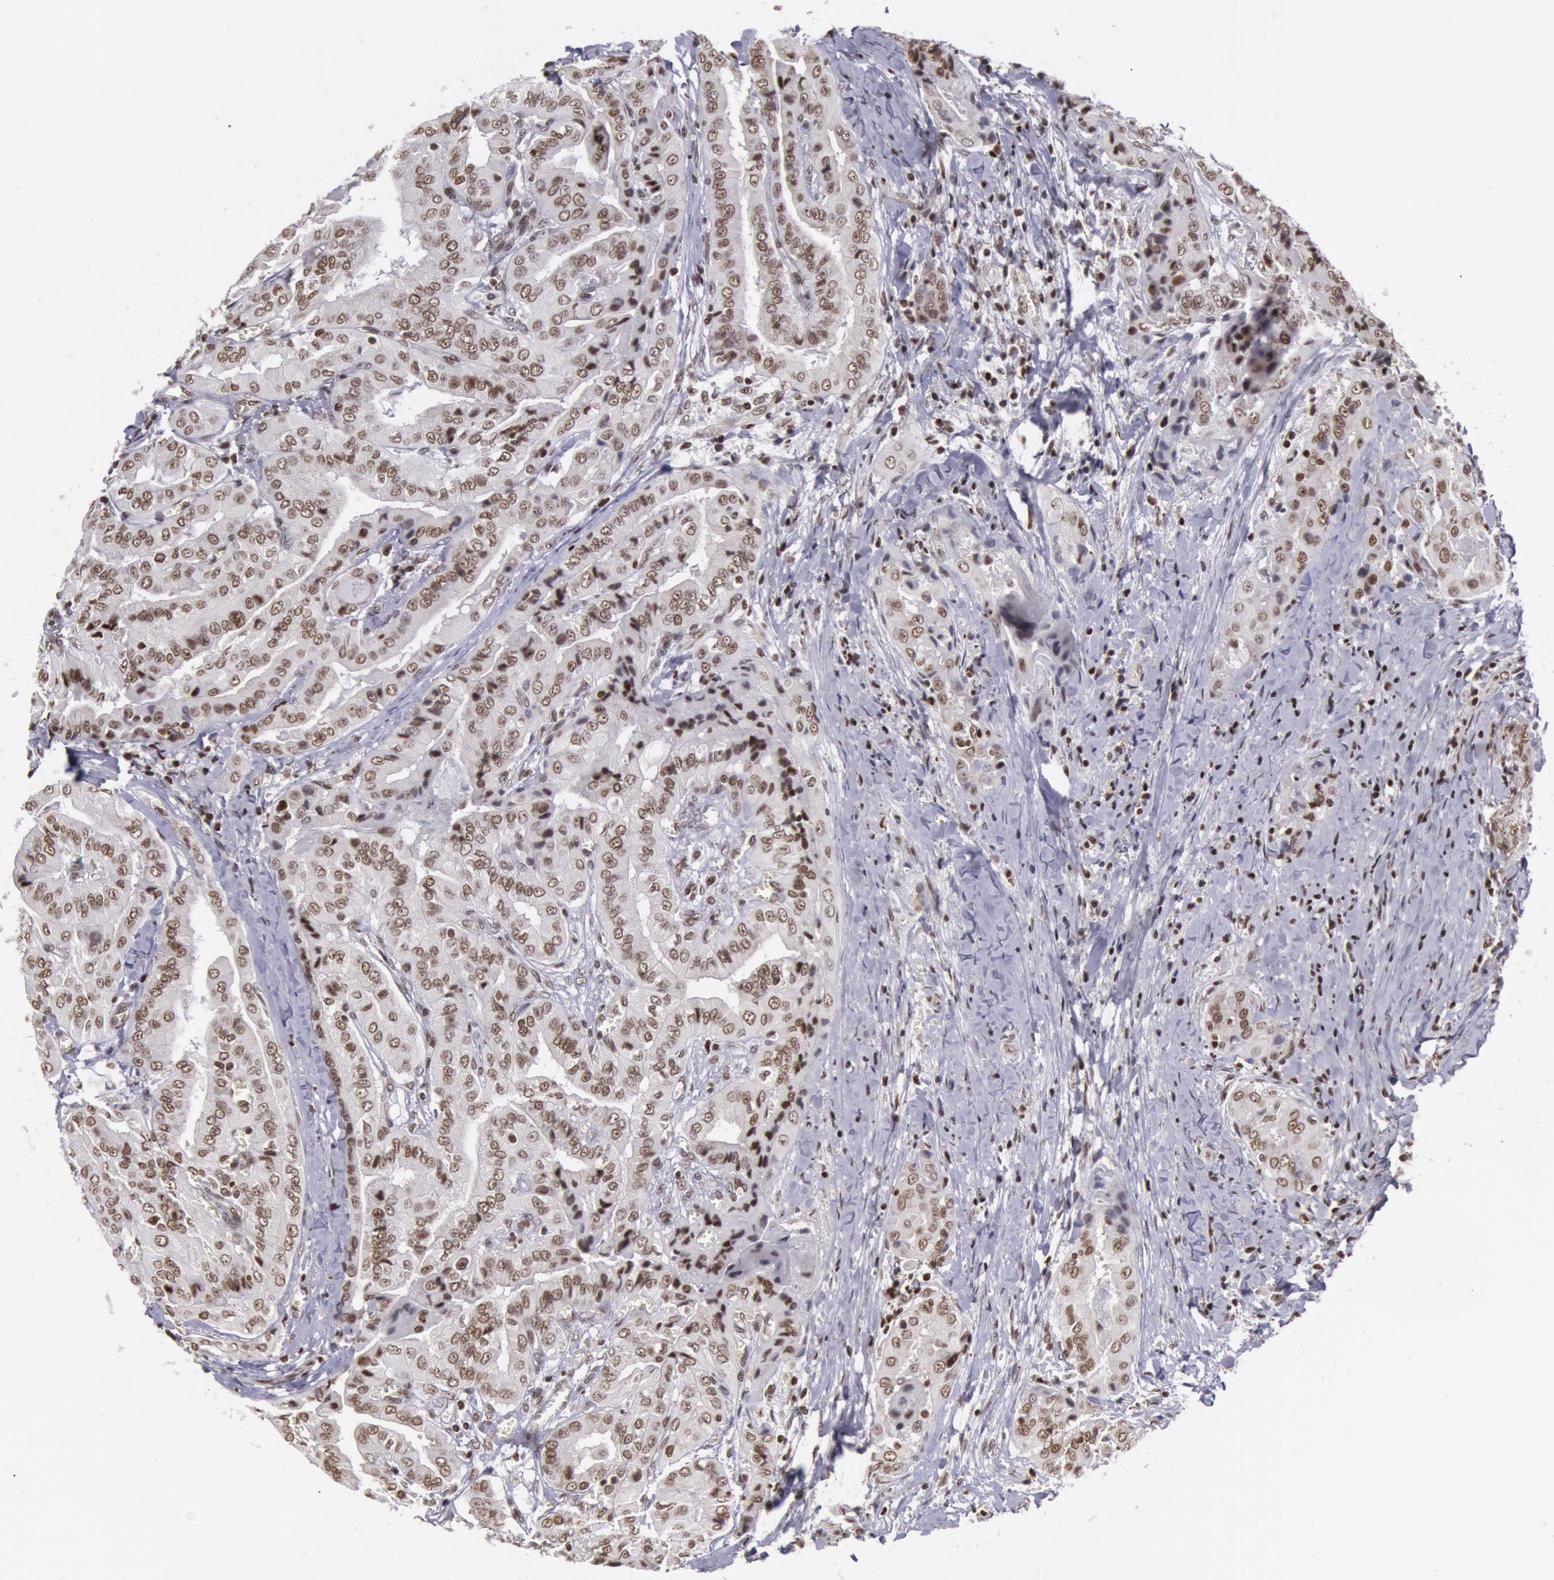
{"staining": {"intensity": "moderate", "quantity": ">75%", "location": "nuclear"}, "tissue": "thyroid cancer", "cell_type": "Tumor cells", "image_type": "cancer", "snomed": [{"axis": "morphology", "description": "Papillary adenocarcinoma, NOS"}, {"axis": "topography", "description": "Thyroid gland"}], "caption": "This is an image of immunohistochemistry staining of thyroid cancer (papillary adenocarcinoma), which shows moderate positivity in the nuclear of tumor cells.", "gene": "NKAP", "patient": {"sex": "female", "age": 71}}